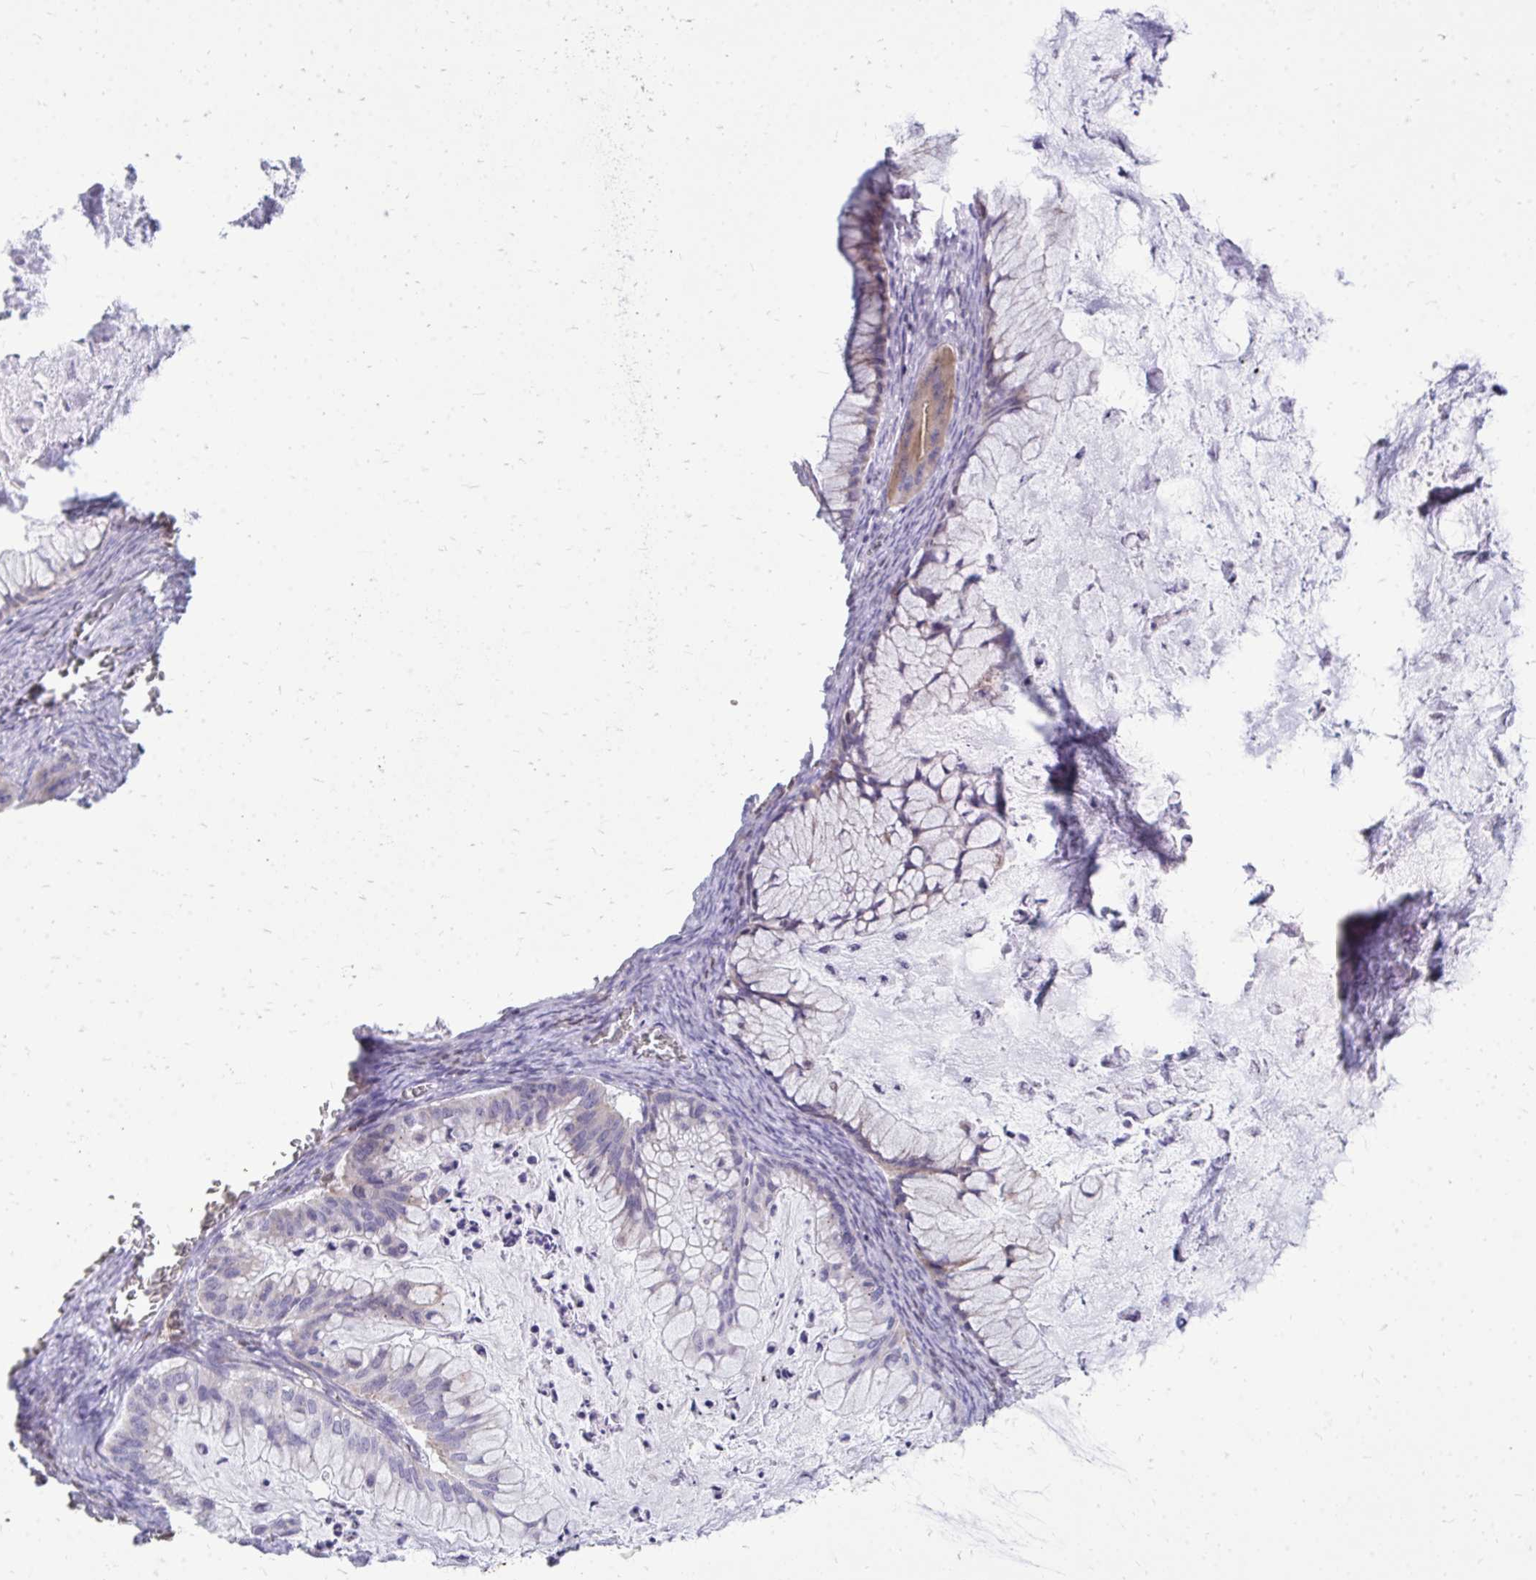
{"staining": {"intensity": "weak", "quantity": "25%-75%", "location": "cytoplasmic/membranous"}, "tissue": "ovarian cancer", "cell_type": "Tumor cells", "image_type": "cancer", "snomed": [{"axis": "morphology", "description": "Cystadenocarcinoma, mucinous, NOS"}, {"axis": "topography", "description": "Ovary"}], "caption": "Immunohistochemical staining of human mucinous cystadenocarcinoma (ovarian) reveals low levels of weak cytoplasmic/membranous positivity in about 25%-75% of tumor cells. (DAB IHC with brightfield microscopy, high magnification).", "gene": "SPTBN2", "patient": {"sex": "female", "age": 72}}